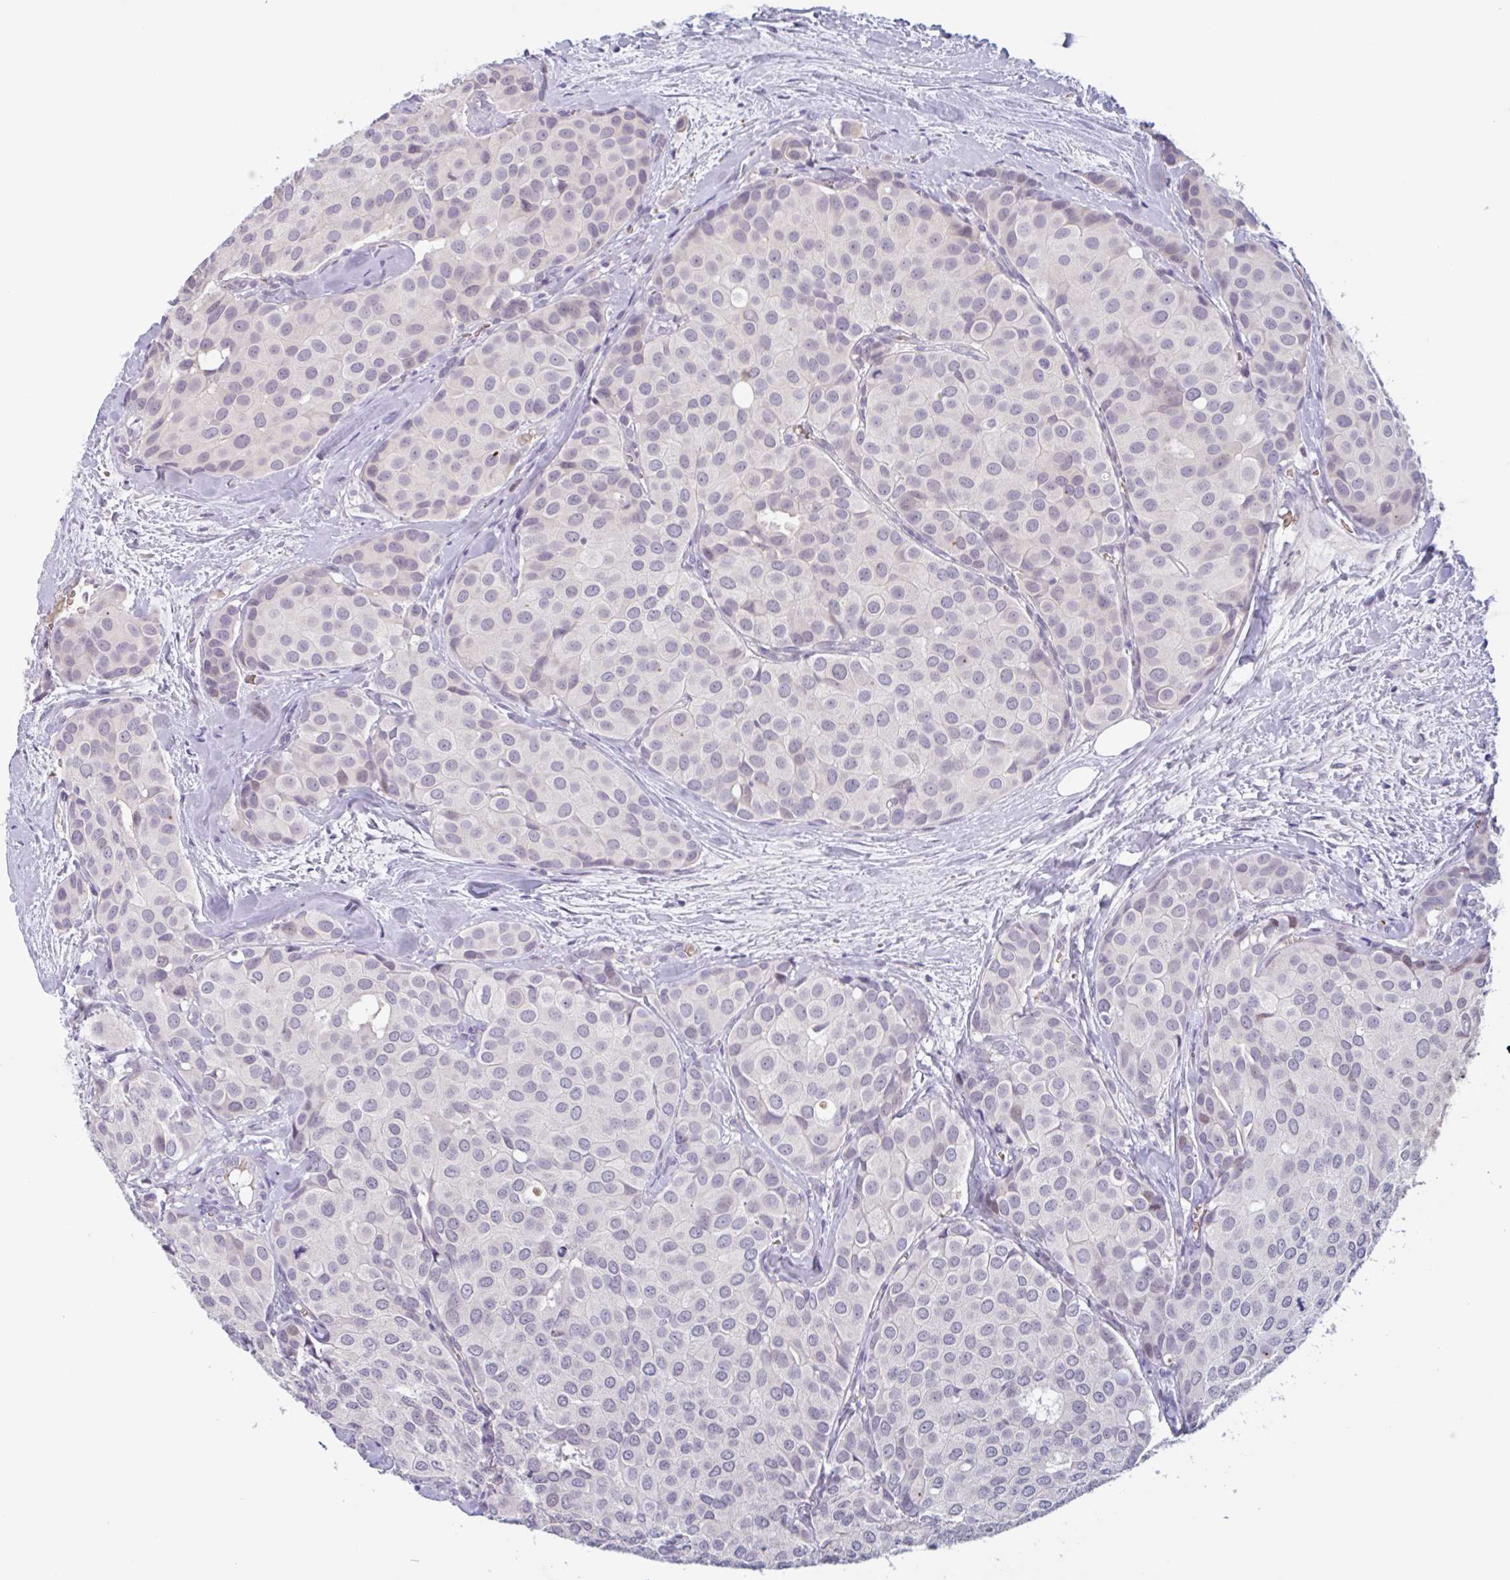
{"staining": {"intensity": "negative", "quantity": "none", "location": "none"}, "tissue": "breast cancer", "cell_type": "Tumor cells", "image_type": "cancer", "snomed": [{"axis": "morphology", "description": "Duct carcinoma"}, {"axis": "topography", "description": "Breast"}], "caption": "Tumor cells are negative for protein expression in human breast cancer. (DAB IHC with hematoxylin counter stain).", "gene": "RHAG", "patient": {"sex": "female", "age": 70}}